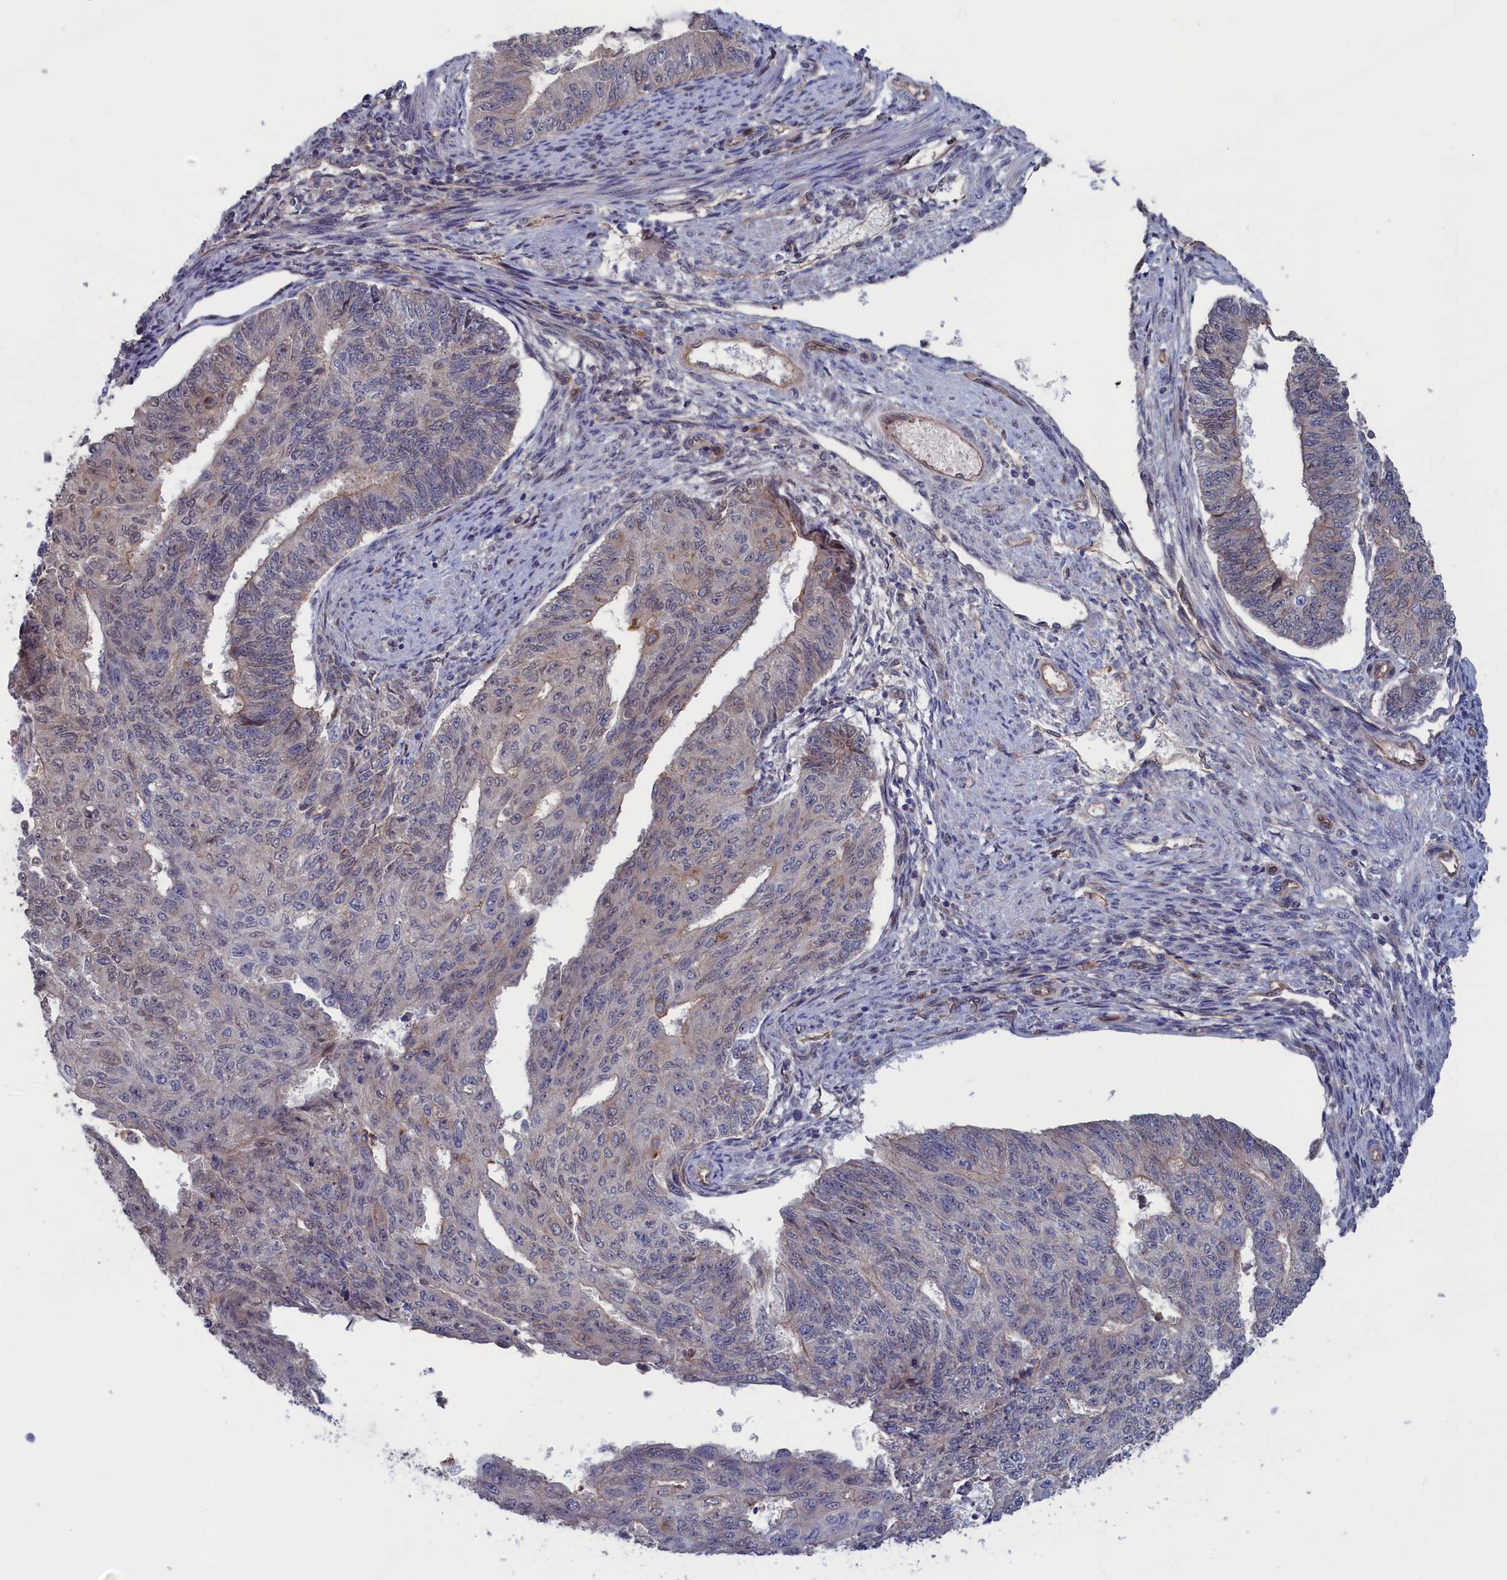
{"staining": {"intensity": "weak", "quantity": "<25%", "location": "nuclear"}, "tissue": "endometrial cancer", "cell_type": "Tumor cells", "image_type": "cancer", "snomed": [{"axis": "morphology", "description": "Adenocarcinoma, NOS"}, {"axis": "topography", "description": "Endometrium"}], "caption": "An image of human endometrial cancer (adenocarcinoma) is negative for staining in tumor cells.", "gene": "PLP2", "patient": {"sex": "female", "age": 32}}